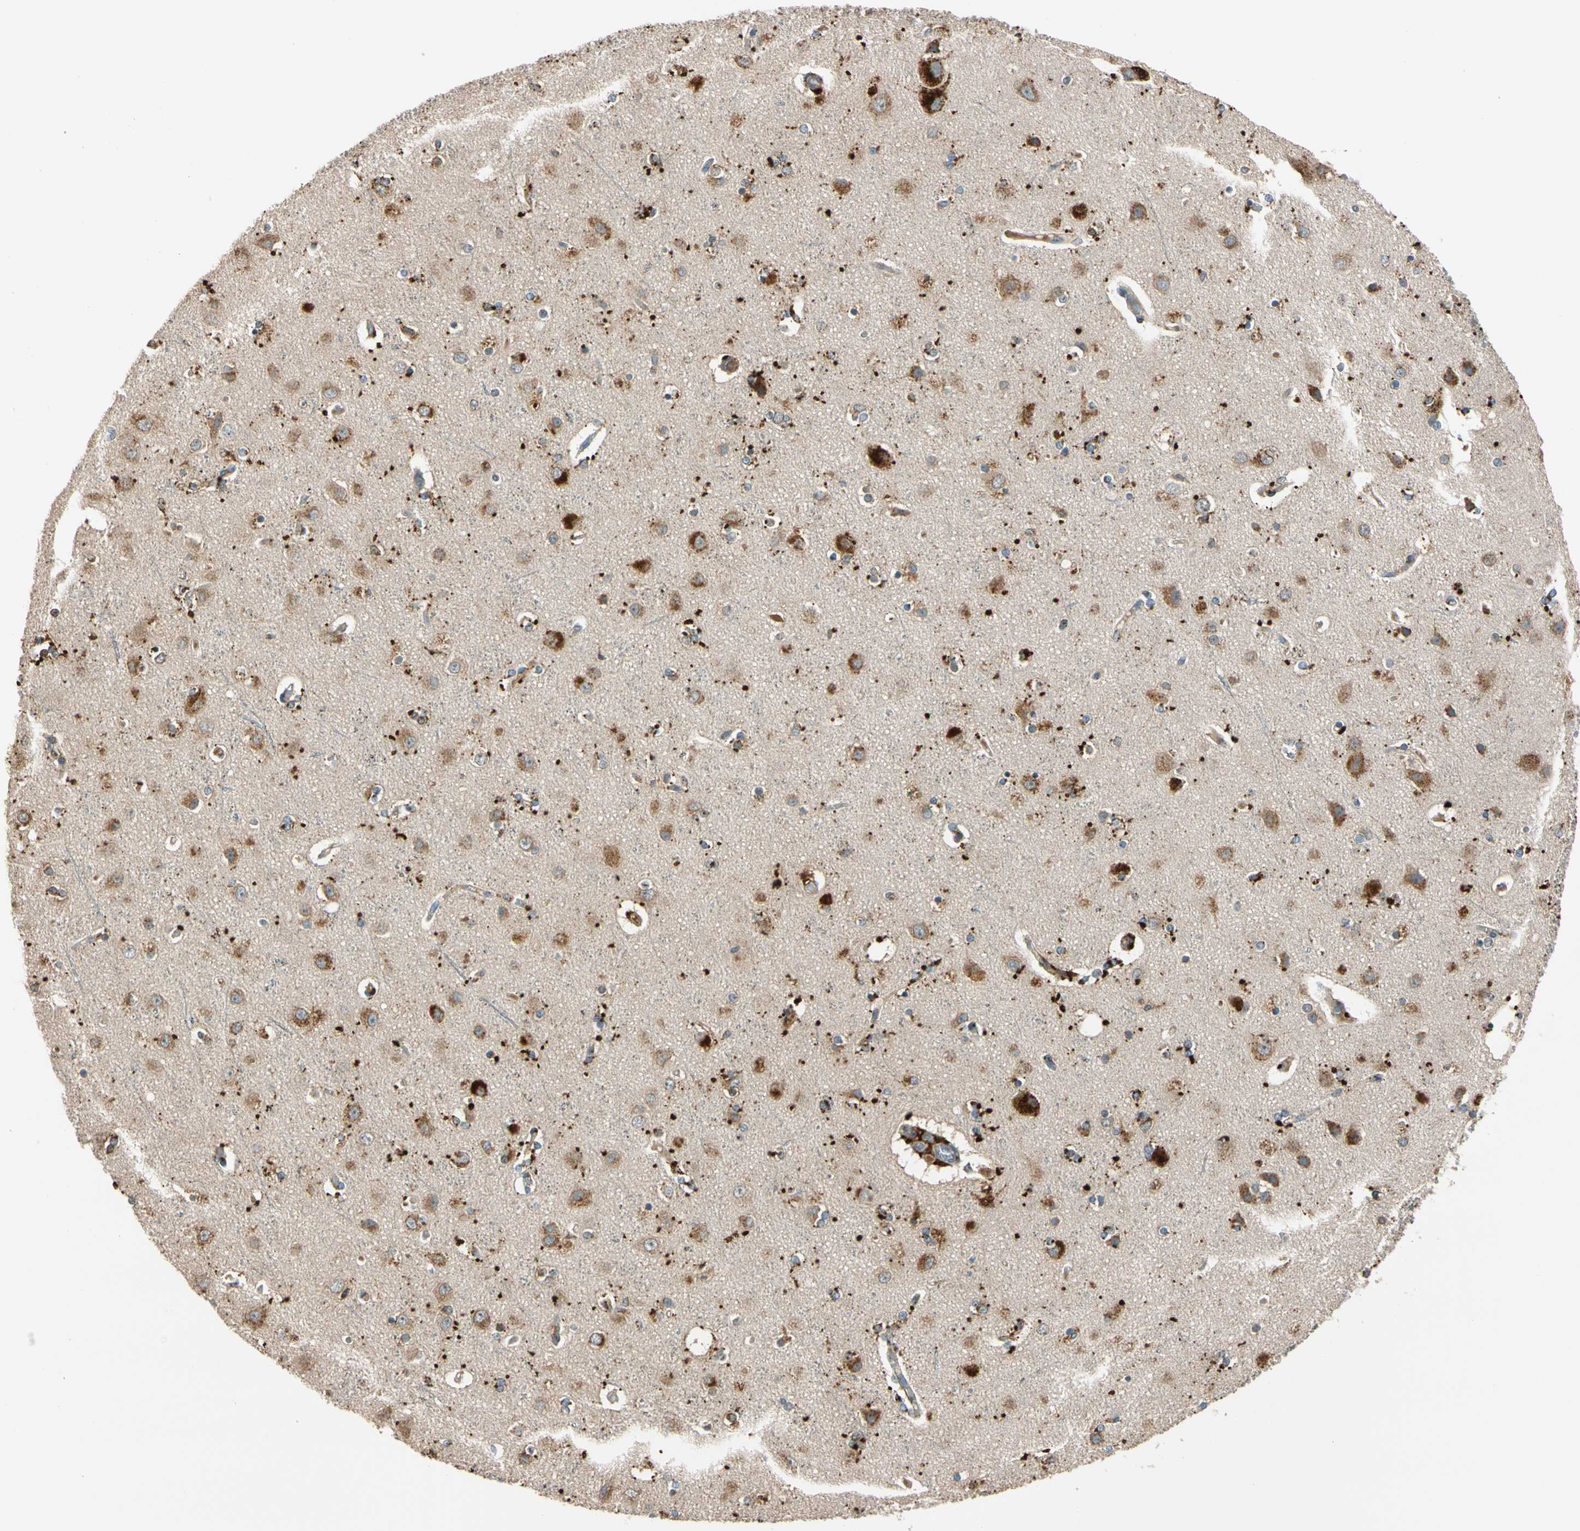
{"staining": {"intensity": "negative", "quantity": "none", "location": "none"}, "tissue": "cerebral cortex", "cell_type": "Endothelial cells", "image_type": "normal", "snomed": [{"axis": "morphology", "description": "Normal tissue, NOS"}, {"axis": "topography", "description": "Cerebral cortex"}], "caption": "Immunohistochemical staining of unremarkable cerebral cortex shows no significant positivity in endothelial cells. (Stains: DAB IHC with hematoxylin counter stain, Microscopy: brightfield microscopy at high magnification).", "gene": "GM2A", "patient": {"sex": "female", "age": 54}}